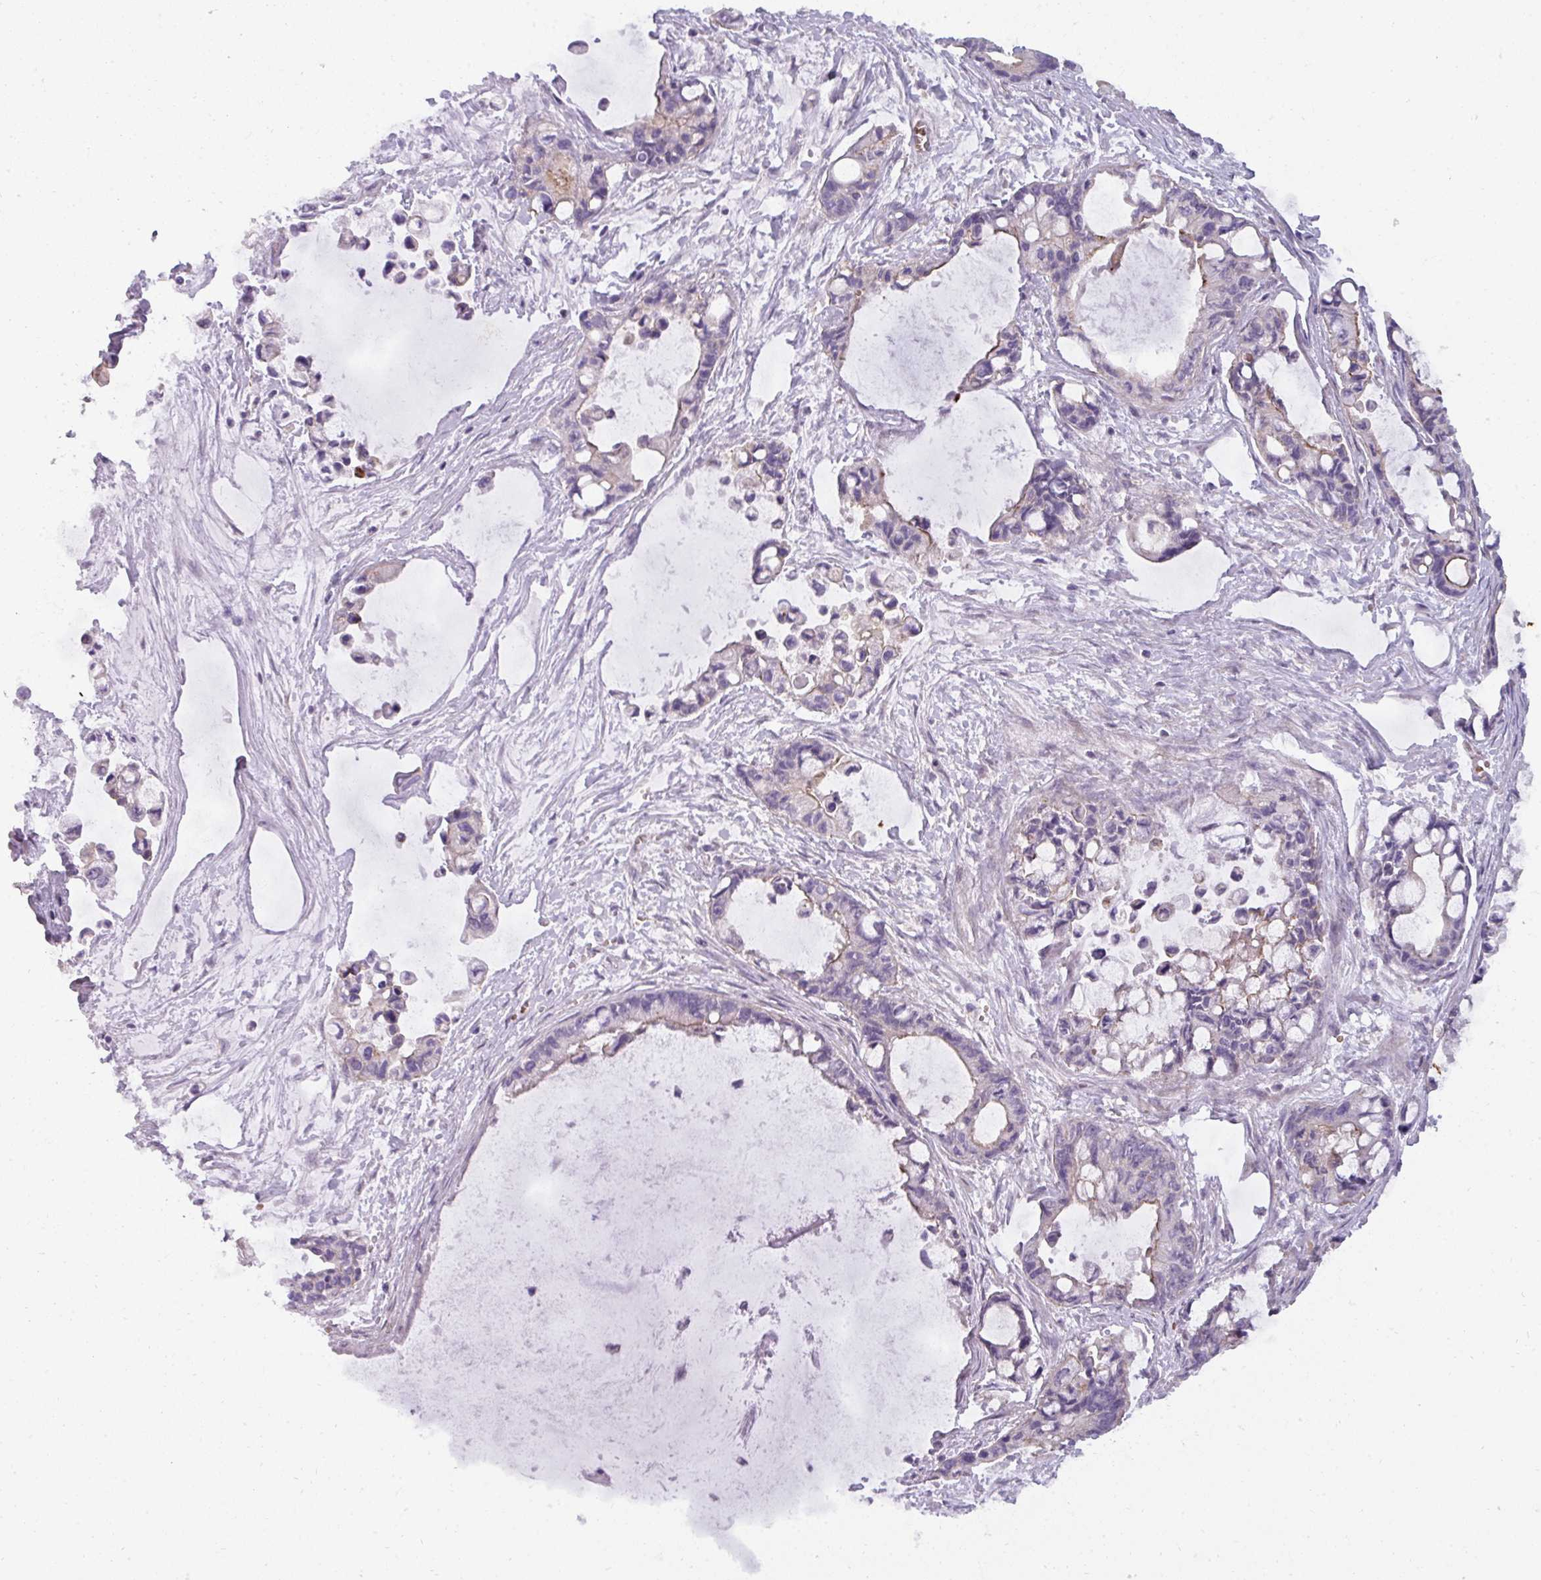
{"staining": {"intensity": "moderate", "quantity": "<25%", "location": "cytoplasmic/membranous"}, "tissue": "ovarian cancer", "cell_type": "Tumor cells", "image_type": "cancer", "snomed": [{"axis": "morphology", "description": "Cystadenocarcinoma, mucinous, NOS"}, {"axis": "topography", "description": "Ovary"}], "caption": "Immunohistochemical staining of ovarian cancer (mucinous cystadenocarcinoma) demonstrates low levels of moderate cytoplasmic/membranous positivity in approximately <25% of tumor cells.", "gene": "BUD23", "patient": {"sex": "female", "age": 63}}